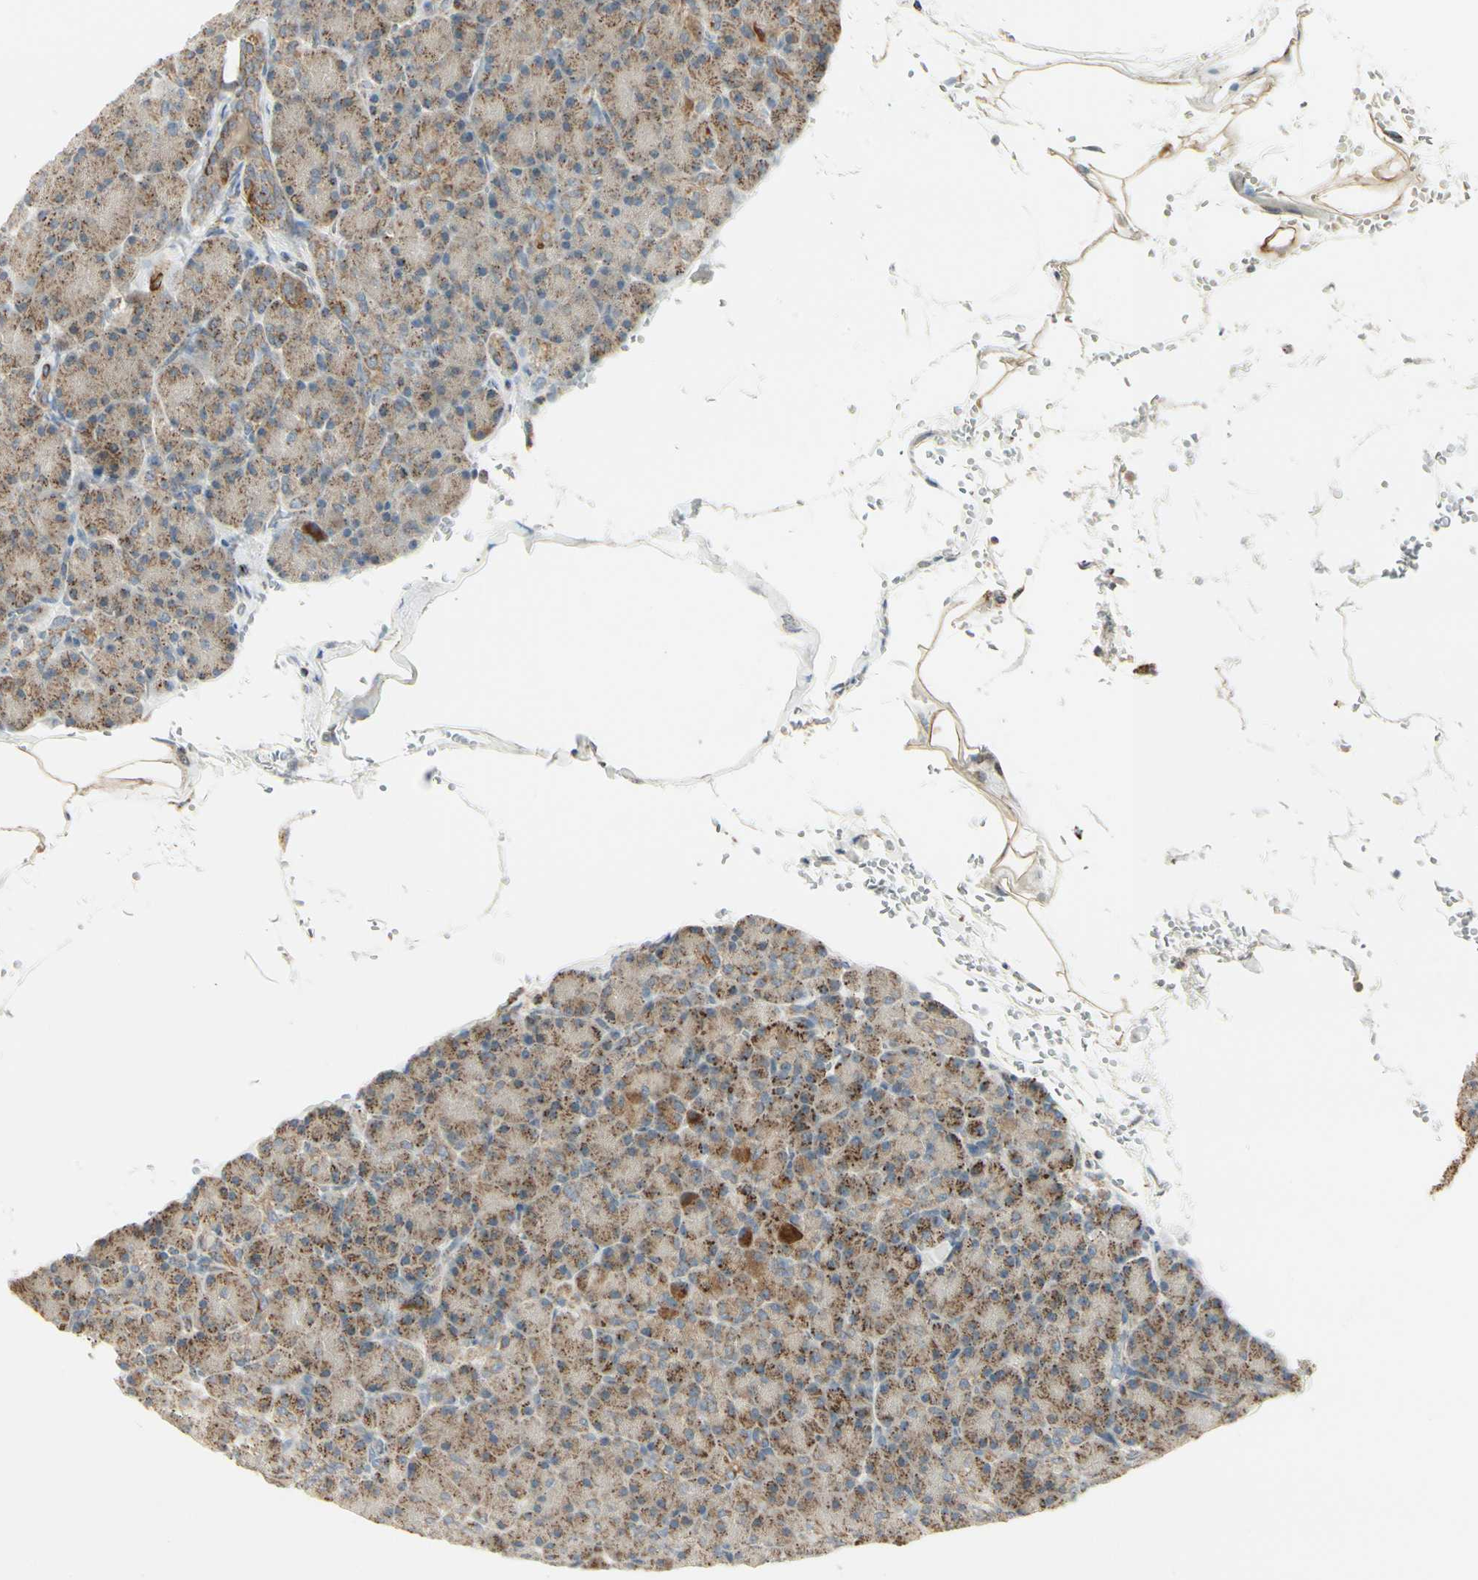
{"staining": {"intensity": "moderate", "quantity": ">75%", "location": "cytoplasmic/membranous"}, "tissue": "pancreas", "cell_type": "Exocrine glandular cells", "image_type": "normal", "snomed": [{"axis": "morphology", "description": "Normal tissue, NOS"}, {"axis": "topography", "description": "Pancreas"}], "caption": "About >75% of exocrine glandular cells in normal pancreas demonstrate moderate cytoplasmic/membranous protein staining as visualized by brown immunohistochemical staining.", "gene": "ANKS6", "patient": {"sex": "female", "age": 43}}